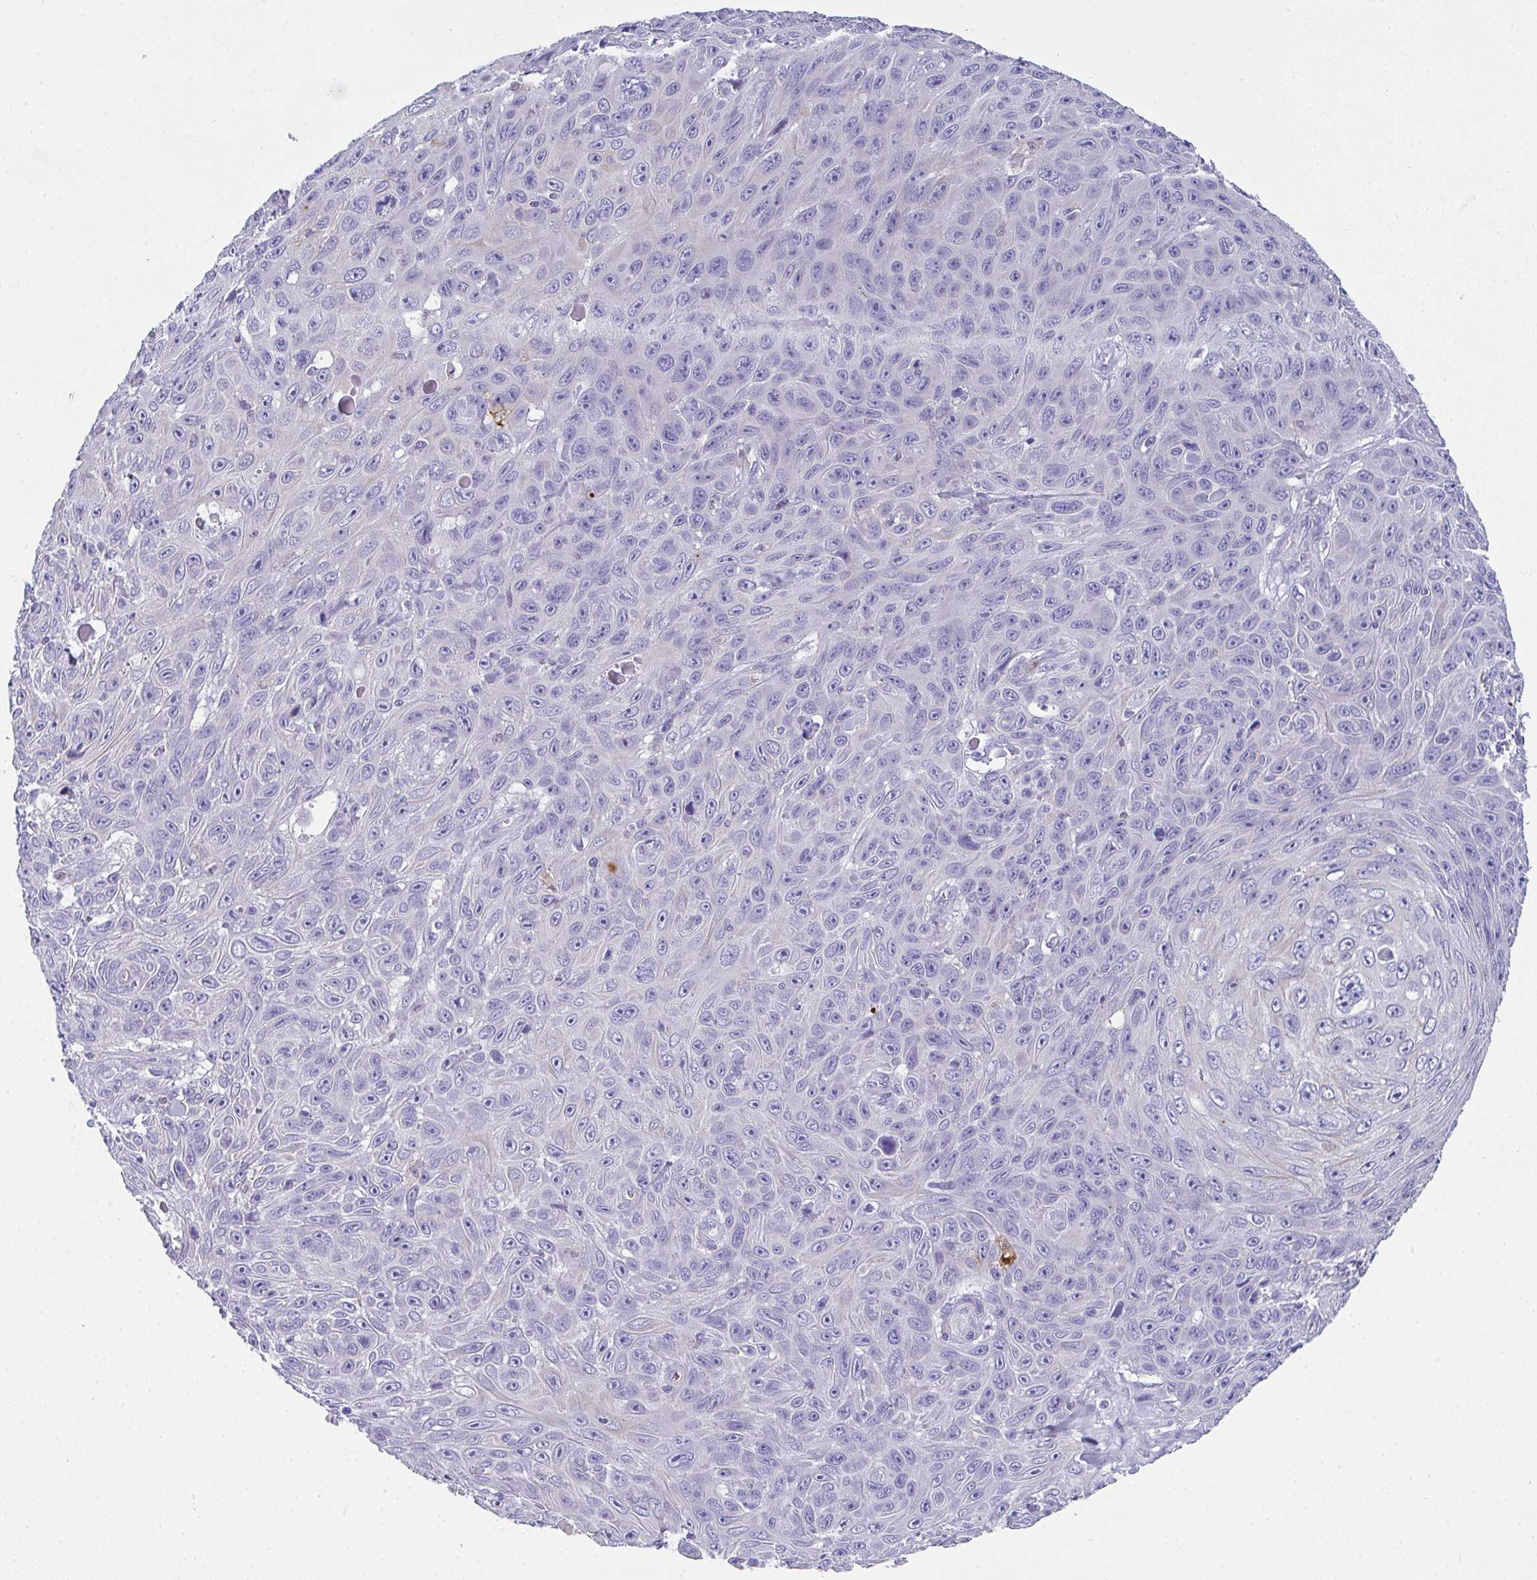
{"staining": {"intensity": "negative", "quantity": "none", "location": "none"}, "tissue": "skin cancer", "cell_type": "Tumor cells", "image_type": "cancer", "snomed": [{"axis": "morphology", "description": "Squamous cell carcinoma, NOS"}, {"axis": "topography", "description": "Skin"}], "caption": "Tumor cells are negative for protein expression in human squamous cell carcinoma (skin).", "gene": "TNFAIP8", "patient": {"sex": "male", "age": 82}}